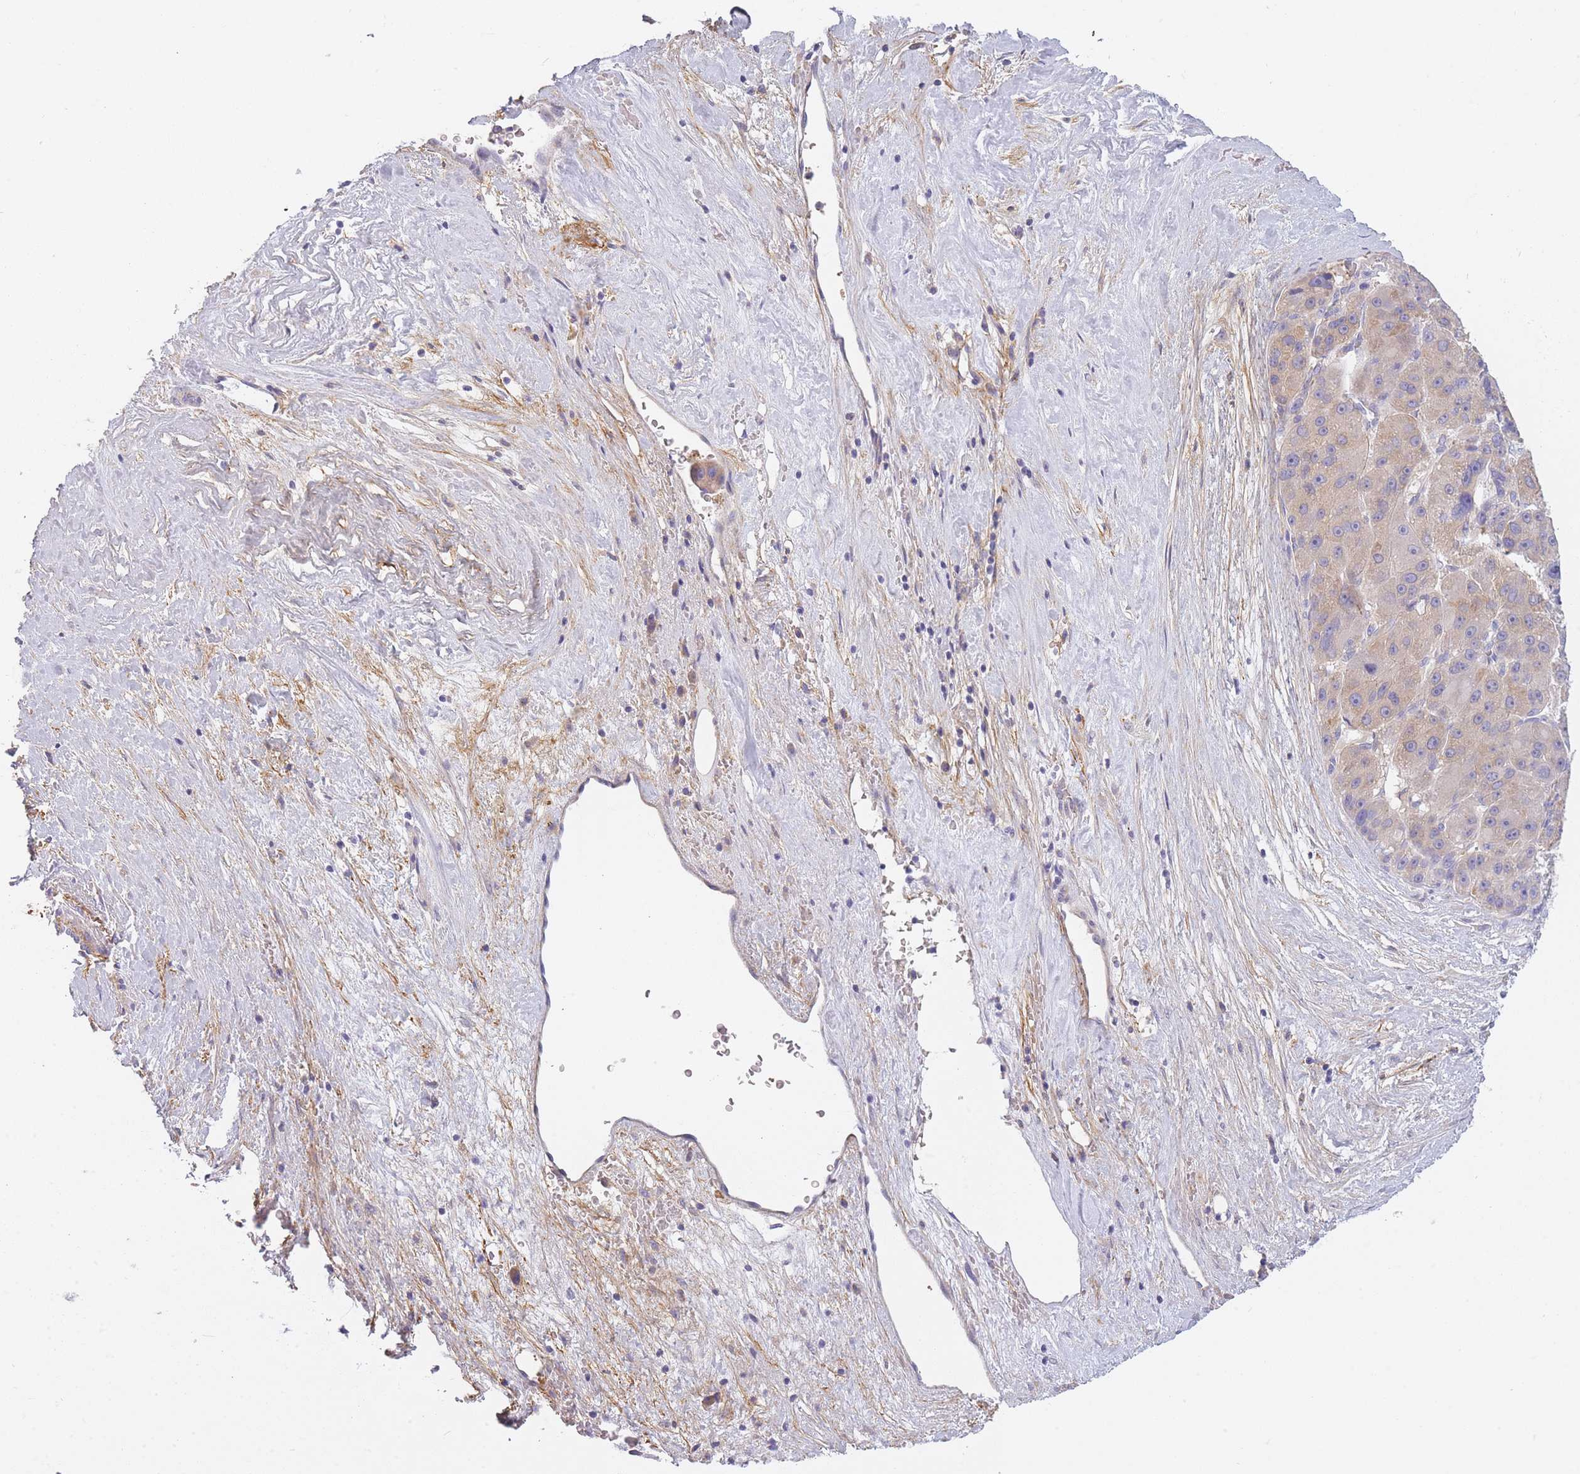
{"staining": {"intensity": "weak", "quantity": "<25%", "location": "cytoplasmic/membranous"}, "tissue": "liver cancer", "cell_type": "Tumor cells", "image_type": "cancer", "snomed": [{"axis": "morphology", "description": "Carcinoma, Hepatocellular, NOS"}, {"axis": "topography", "description": "Liver"}], "caption": "Immunohistochemical staining of liver hepatocellular carcinoma displays no significant expression in tumor cells.", "gene": "AP3M2", "patient": {"sex": "male", "age": 76}}